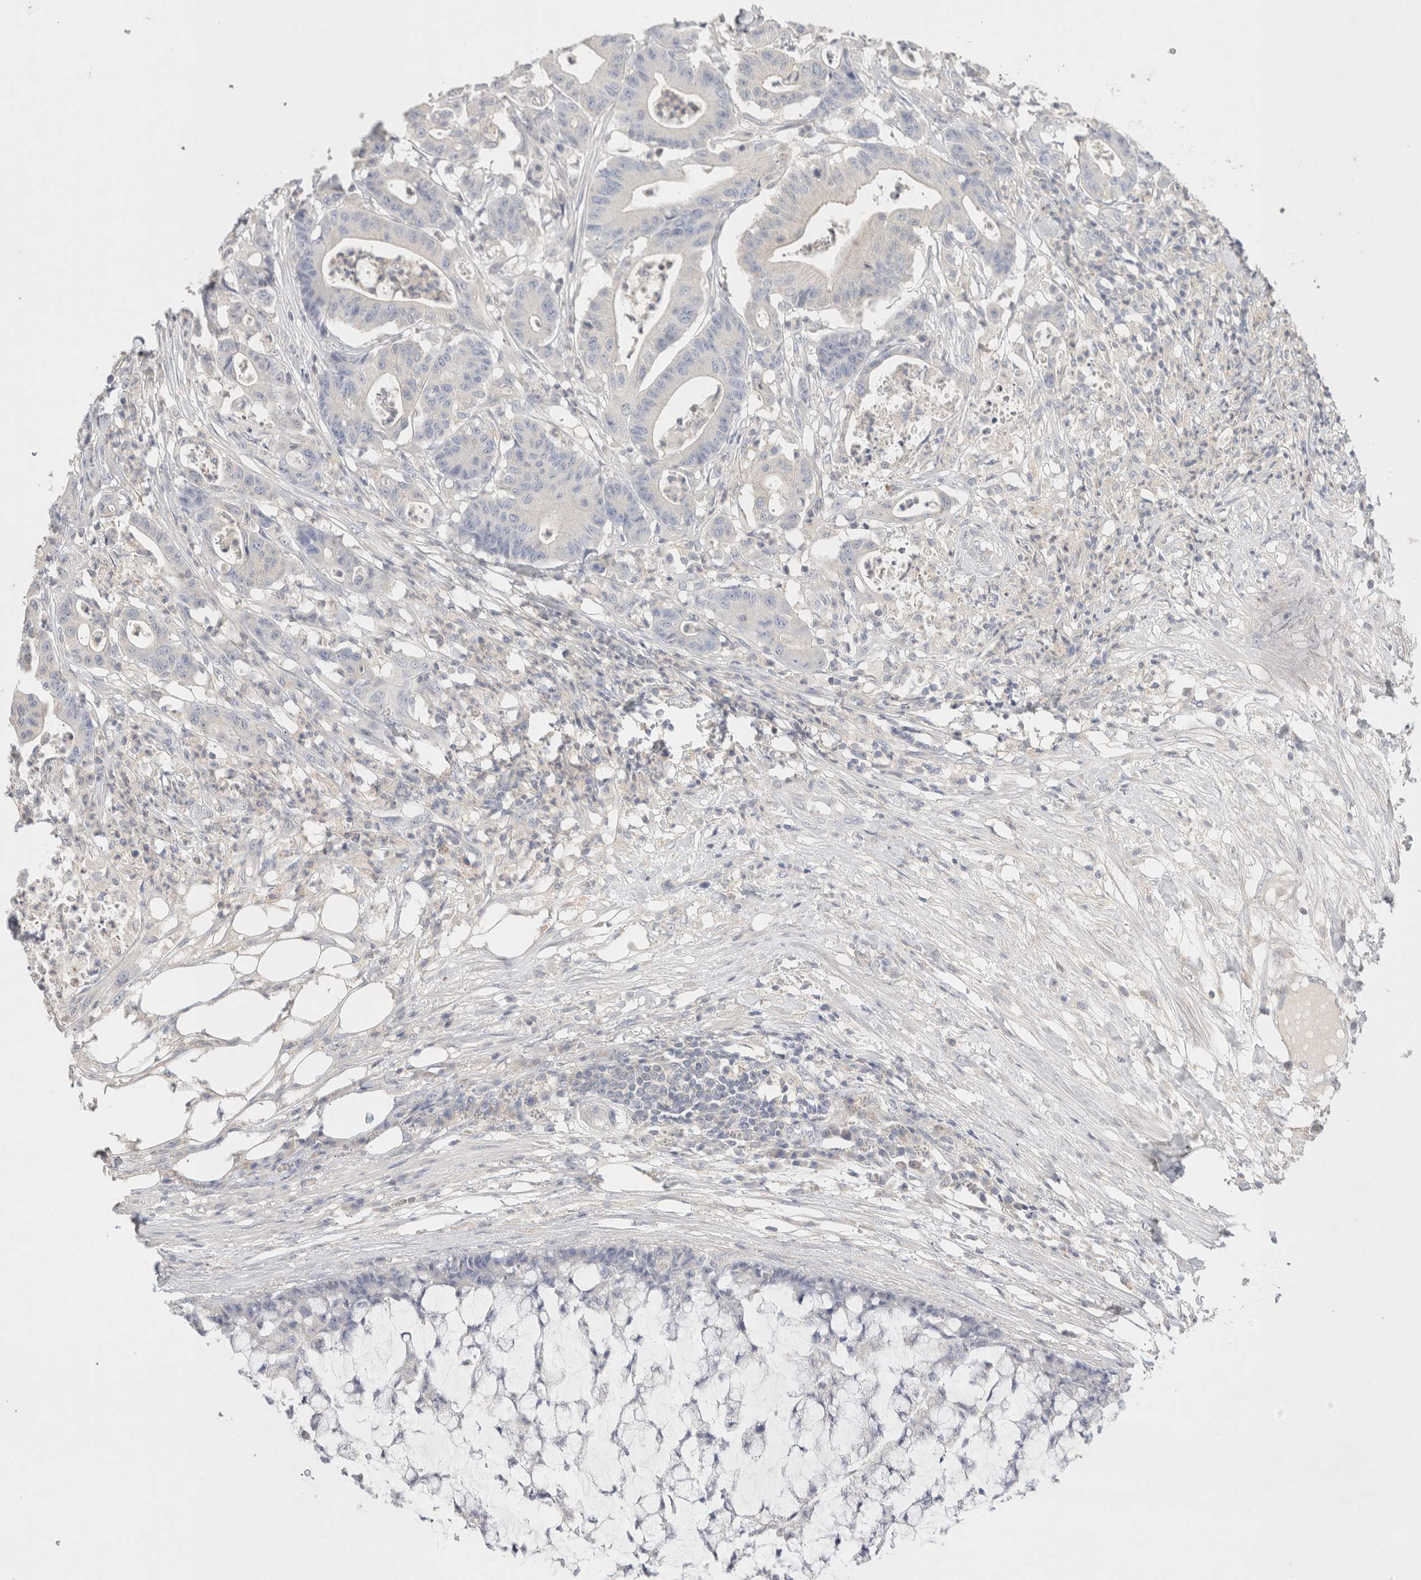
{"staining": {"intensity": "negative", "quantity": "none", "location": "none"}, "tissue": "colorectal cancer", "cell_type": "Tumor cells", "image_type": "cancer", "snomed": [{"axis": "morphology", "description": "Adenocarcinoma, NOS"}, {"axis": "topography", "description": "Colon"}], "caption": "Colorectal cancer stained for a protein using immunohistochemistry (IHC) exhibits no positivity tumor cells.", "gene": "MPP2", "patient": {"sex": "female", "age": 84}}